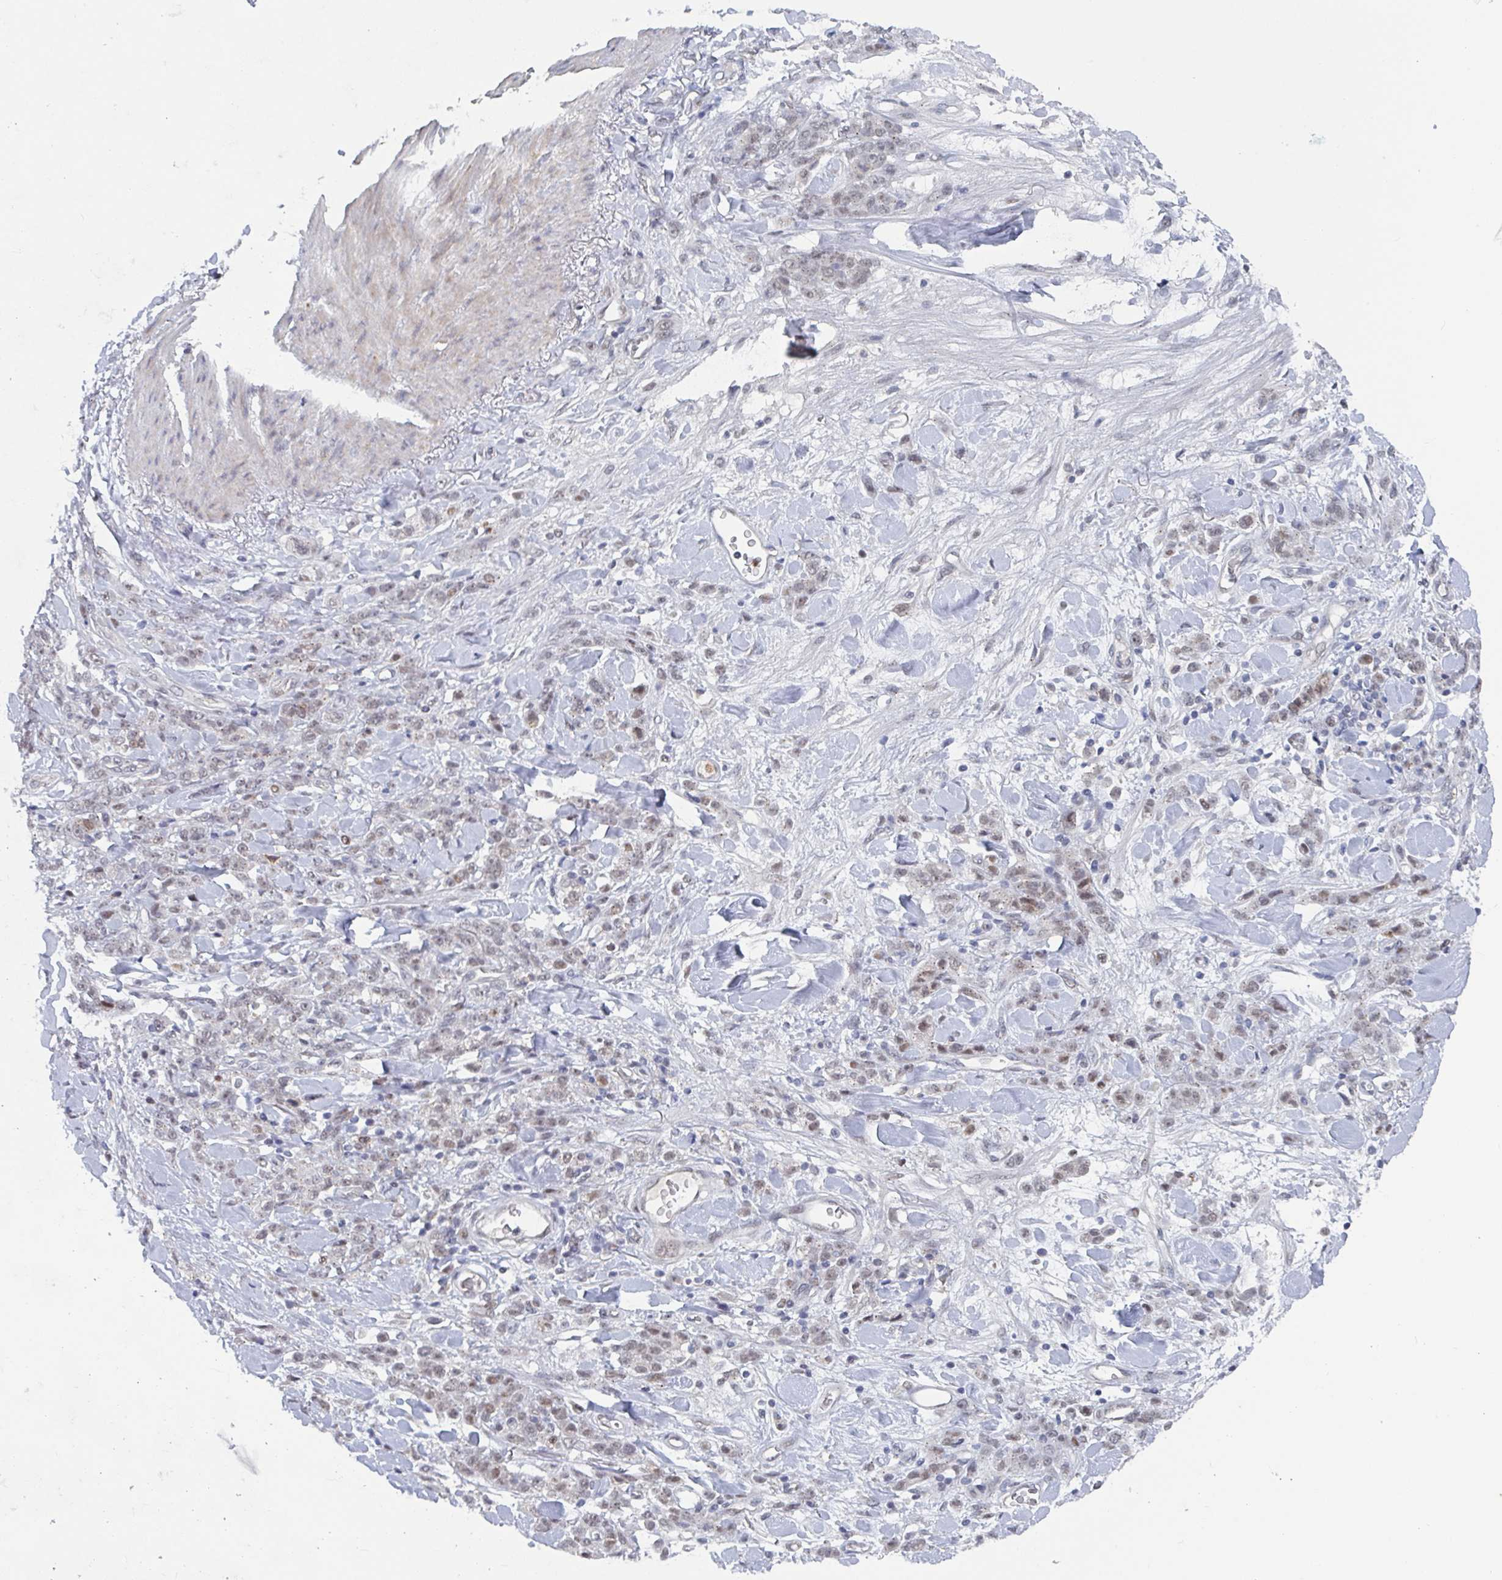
{"staining": {"intensity": "weak", "quantity": "25%-75%", "location": "nuclear"}, "tissue": "stomach cancer", "cell_type": "Tumor cells", "image_type": "cancer", "snomed": [{"axis": "morphology", "description": "Normal tissue, NOS"}, {"axis": "morphology", "description": "Adenocarcinoma, NOS"}, {"axis": "topography", "description": "Stomach"}], "caption": "Immunohistochemistry (IHC) staining of stomach adenocarcinoma, which displays low levels of weak nuclear positivity in about 25%-75% of tumor cells indicating weak nuclear protein expression. The staining was performed using DAB (brown) for protein detection and nuclei were counterstained in hematoxylin (blue).", "gene": "RNF212", "patient": {"sex": "male", "age": 82}}